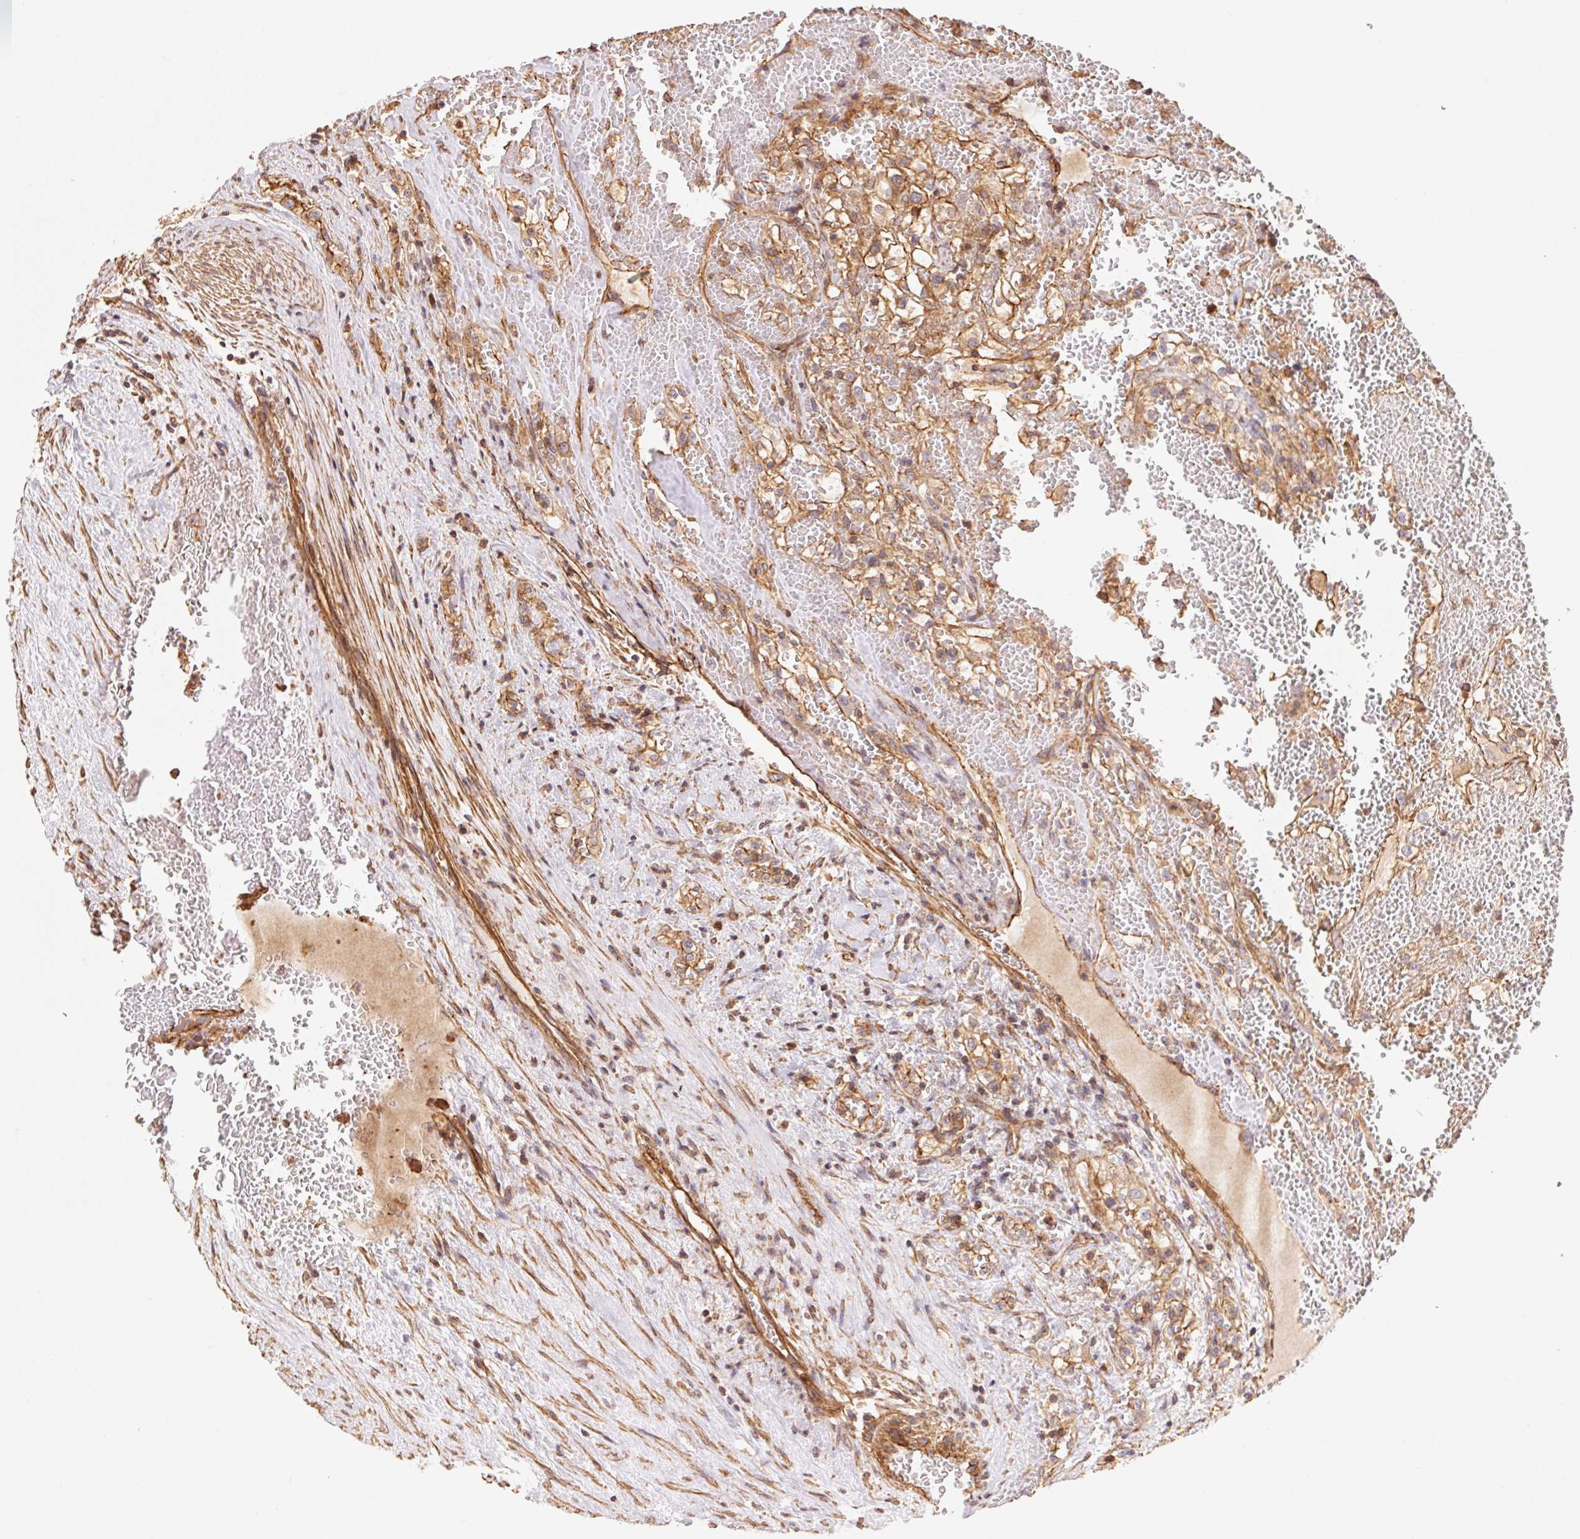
{"staining": {"intensity": "moderate", "quantity": ">75%", "location": "cytoplasmic/membranous"}, "tissue": "renal cancer", "cell_type": "Tumor cells", "image_type": "cancer", "snomed": [{"axis": "morphology", "description": "Adenocarcinoma, NOS"}, {"axis": "topography", "description": "Kidney"}], "caption": "A photomicrograph of renal cancer stained for a protein displays moderate cytoplasmic/membranous brown staining in tumor cells.", "gene": "FRAS1", "patient": {"sex": "female", "age": 74}}